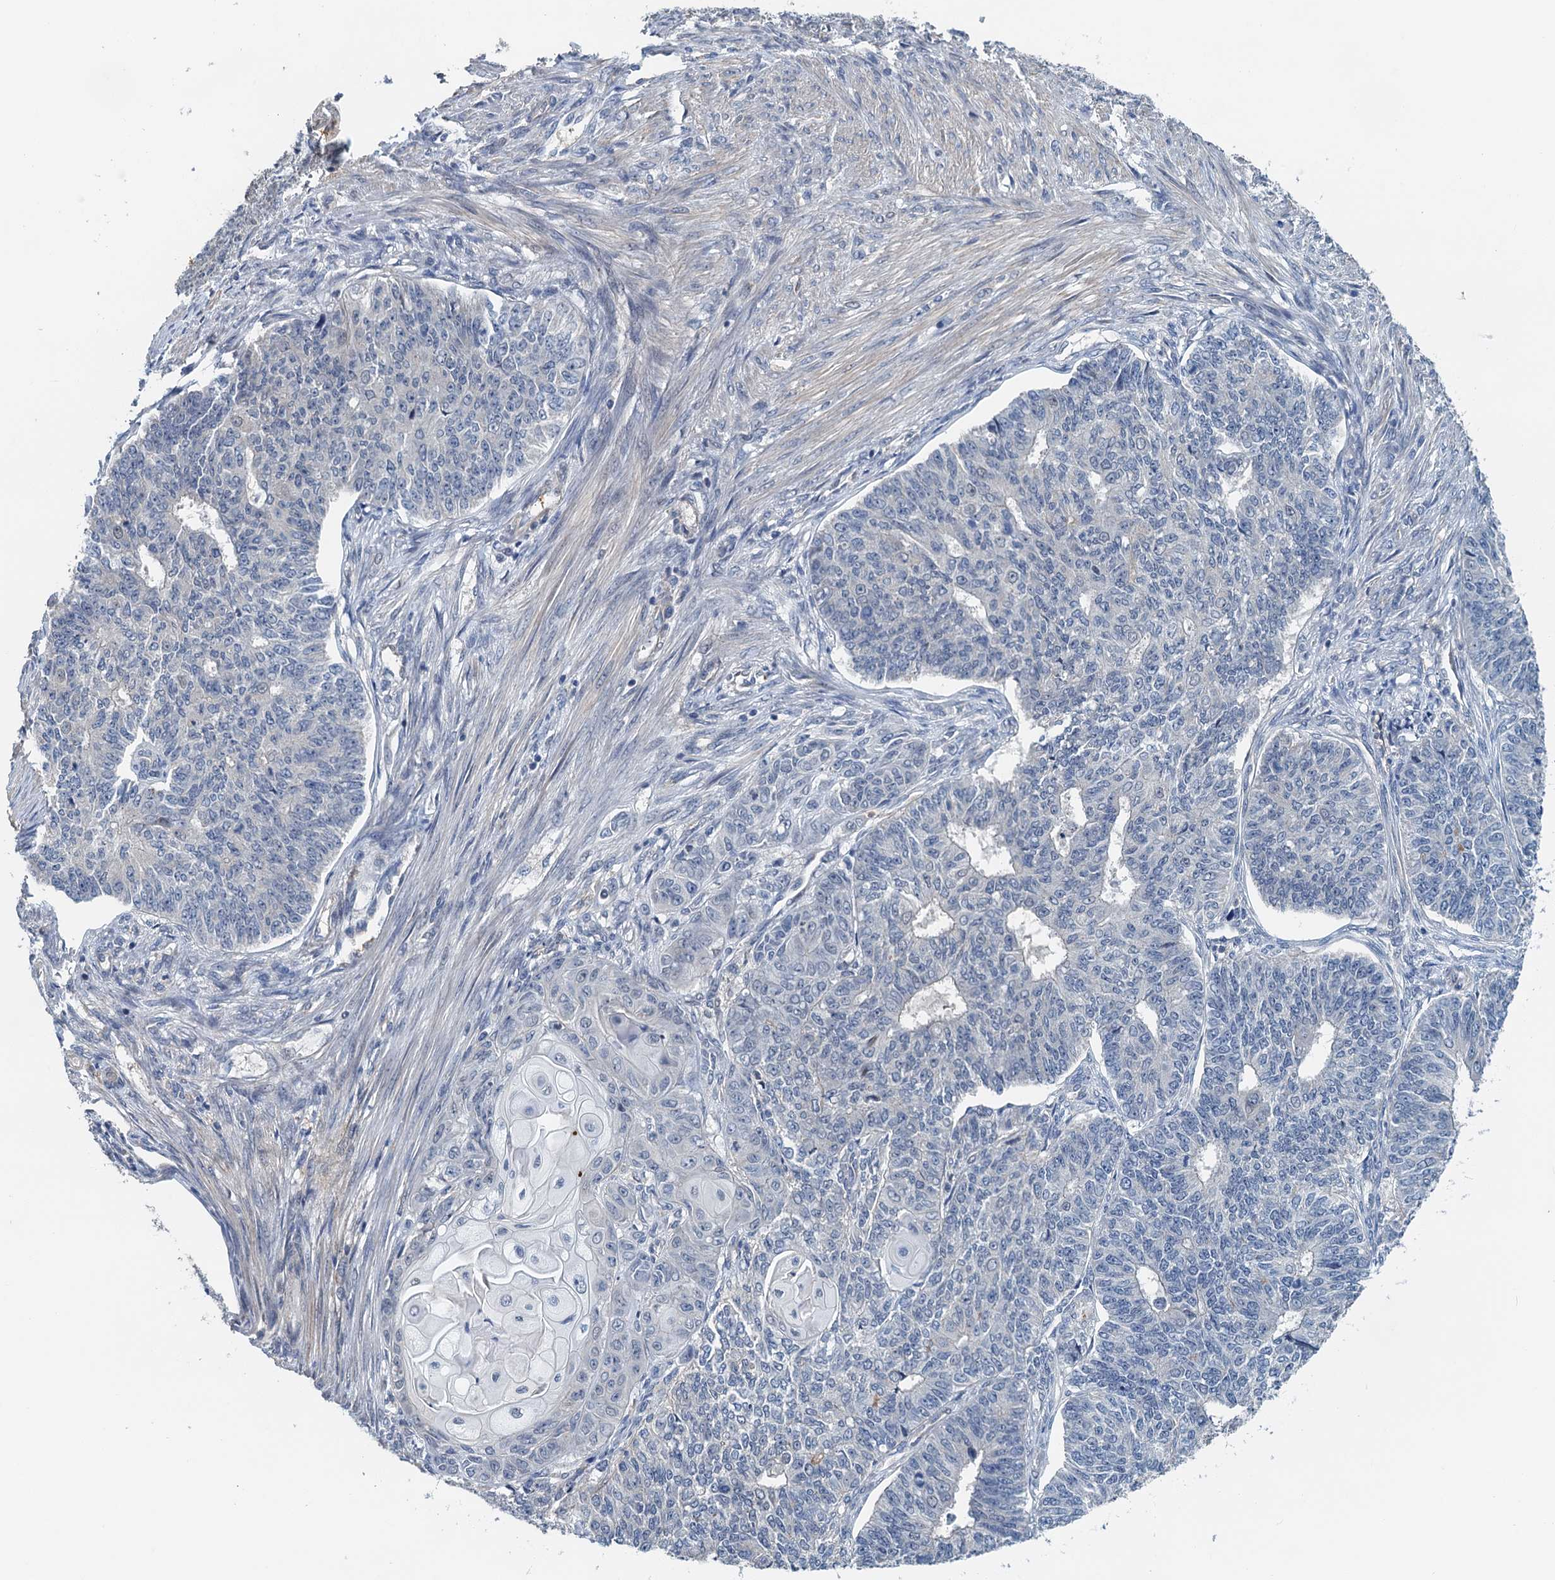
{"staining": {"intensity": "negative", "quantity": "none", "location": "none"}, "tissue": "endometrial cancer", "cell_type": "Tumor cells", "image_type": "cancer", "snomed": [{"axis": "morphology", "description": "Adenocarcinoma, NOS"}, {"axis": "topography", "description": "Endometrium"}], "caption": "Tumor cells show no significant expression in endometrial cancer.", "gene": "ZNF606", "patient": {"sex": "female", "age": 32}}